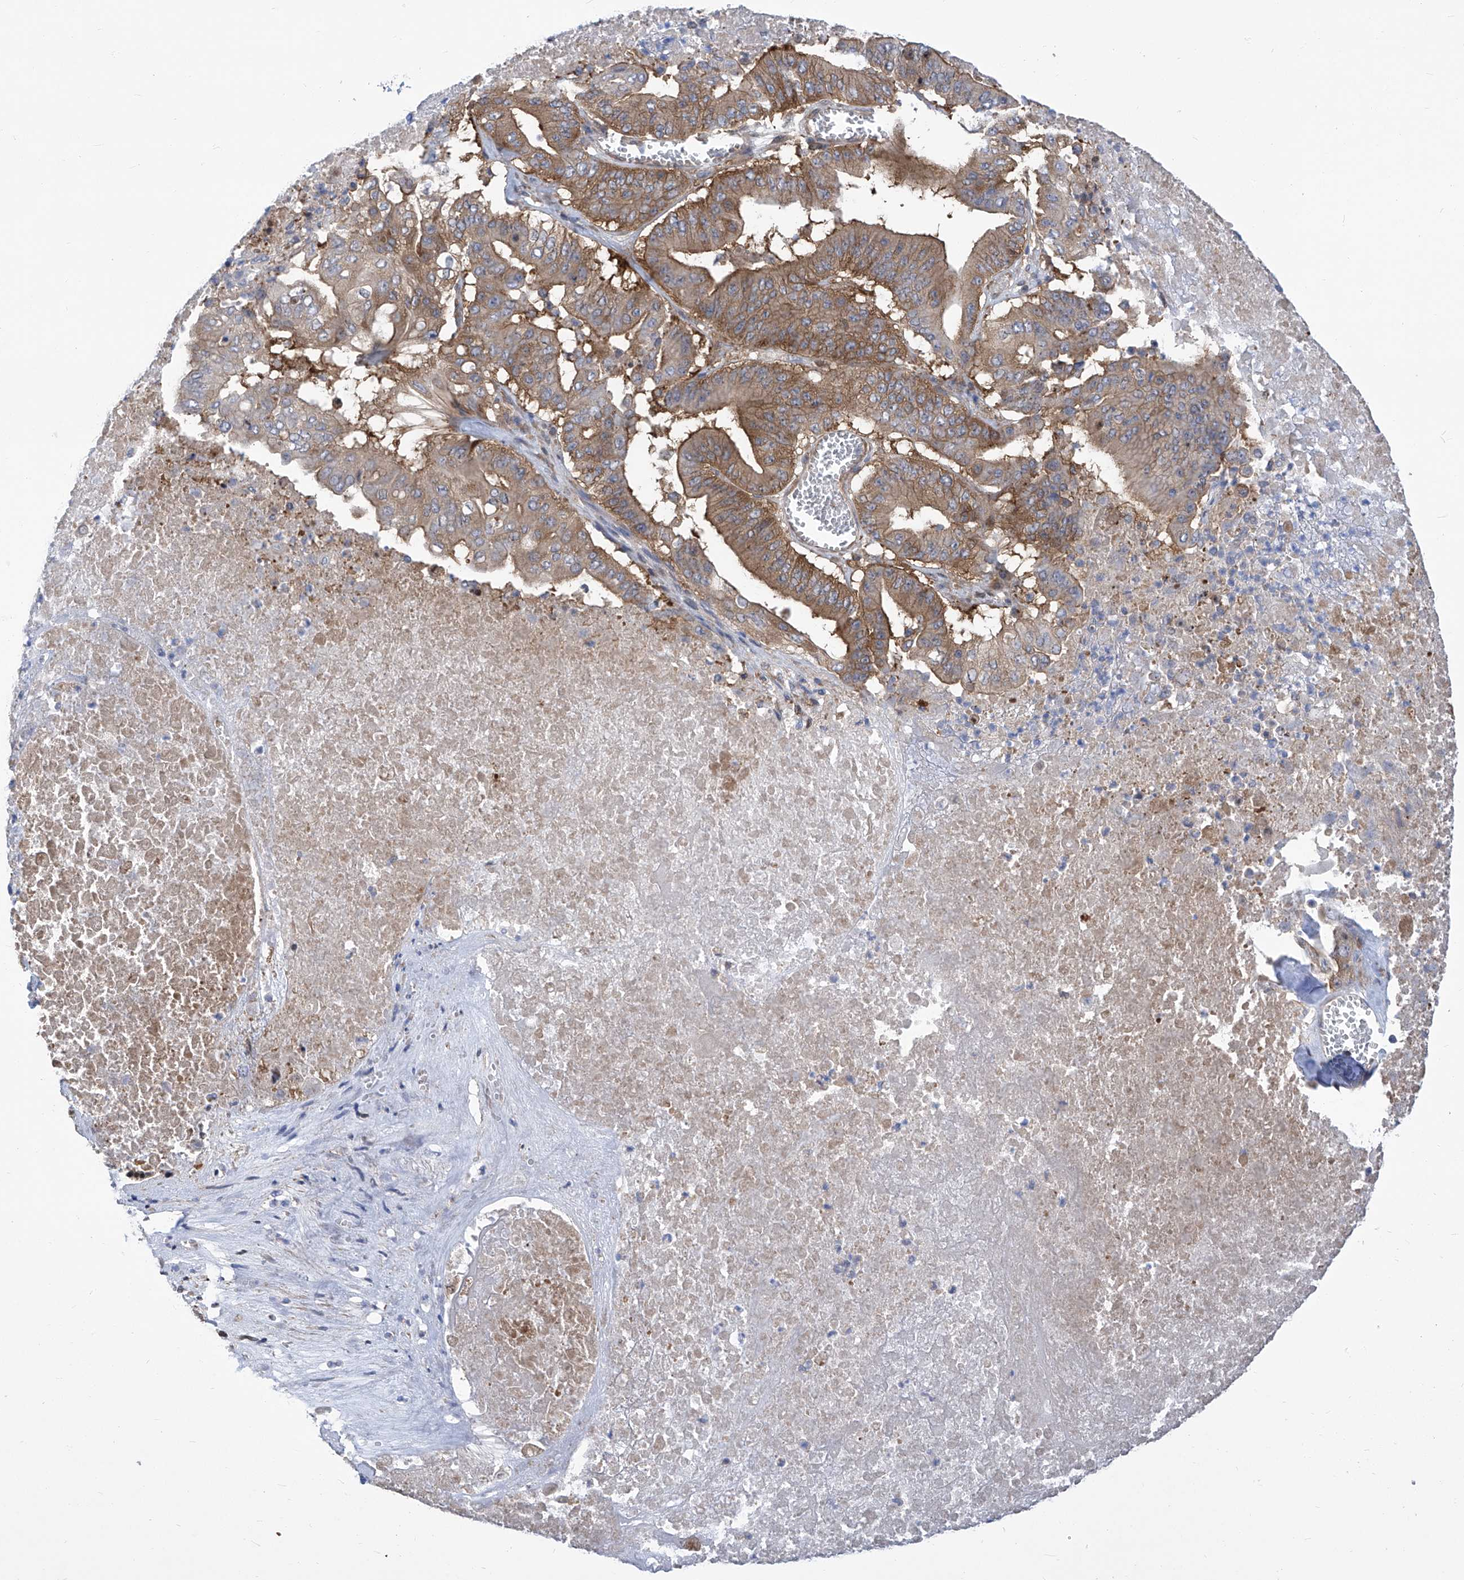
{"staining": {"intensity": "moderate", "quantity": ">75%", "location": "cytoplasmic/membranous"}, "tissue": "pancreatic cancer", "cell_type": "Tumor cells", "image_type": "cancer", "snomed": [{"axis": "morphology", "description": "Adenocarcinoma, NOS"}, {"axis": "topography", "description": "Pancreas"}], "caption": "The immunohistochemical stain highlights moderate cytoplasmic/membranous staining in tumor cells of pancreatic adenocarcinoma tissue.", "gene": "EIF3M", "patient": {"sex": "female", "age": 77}}